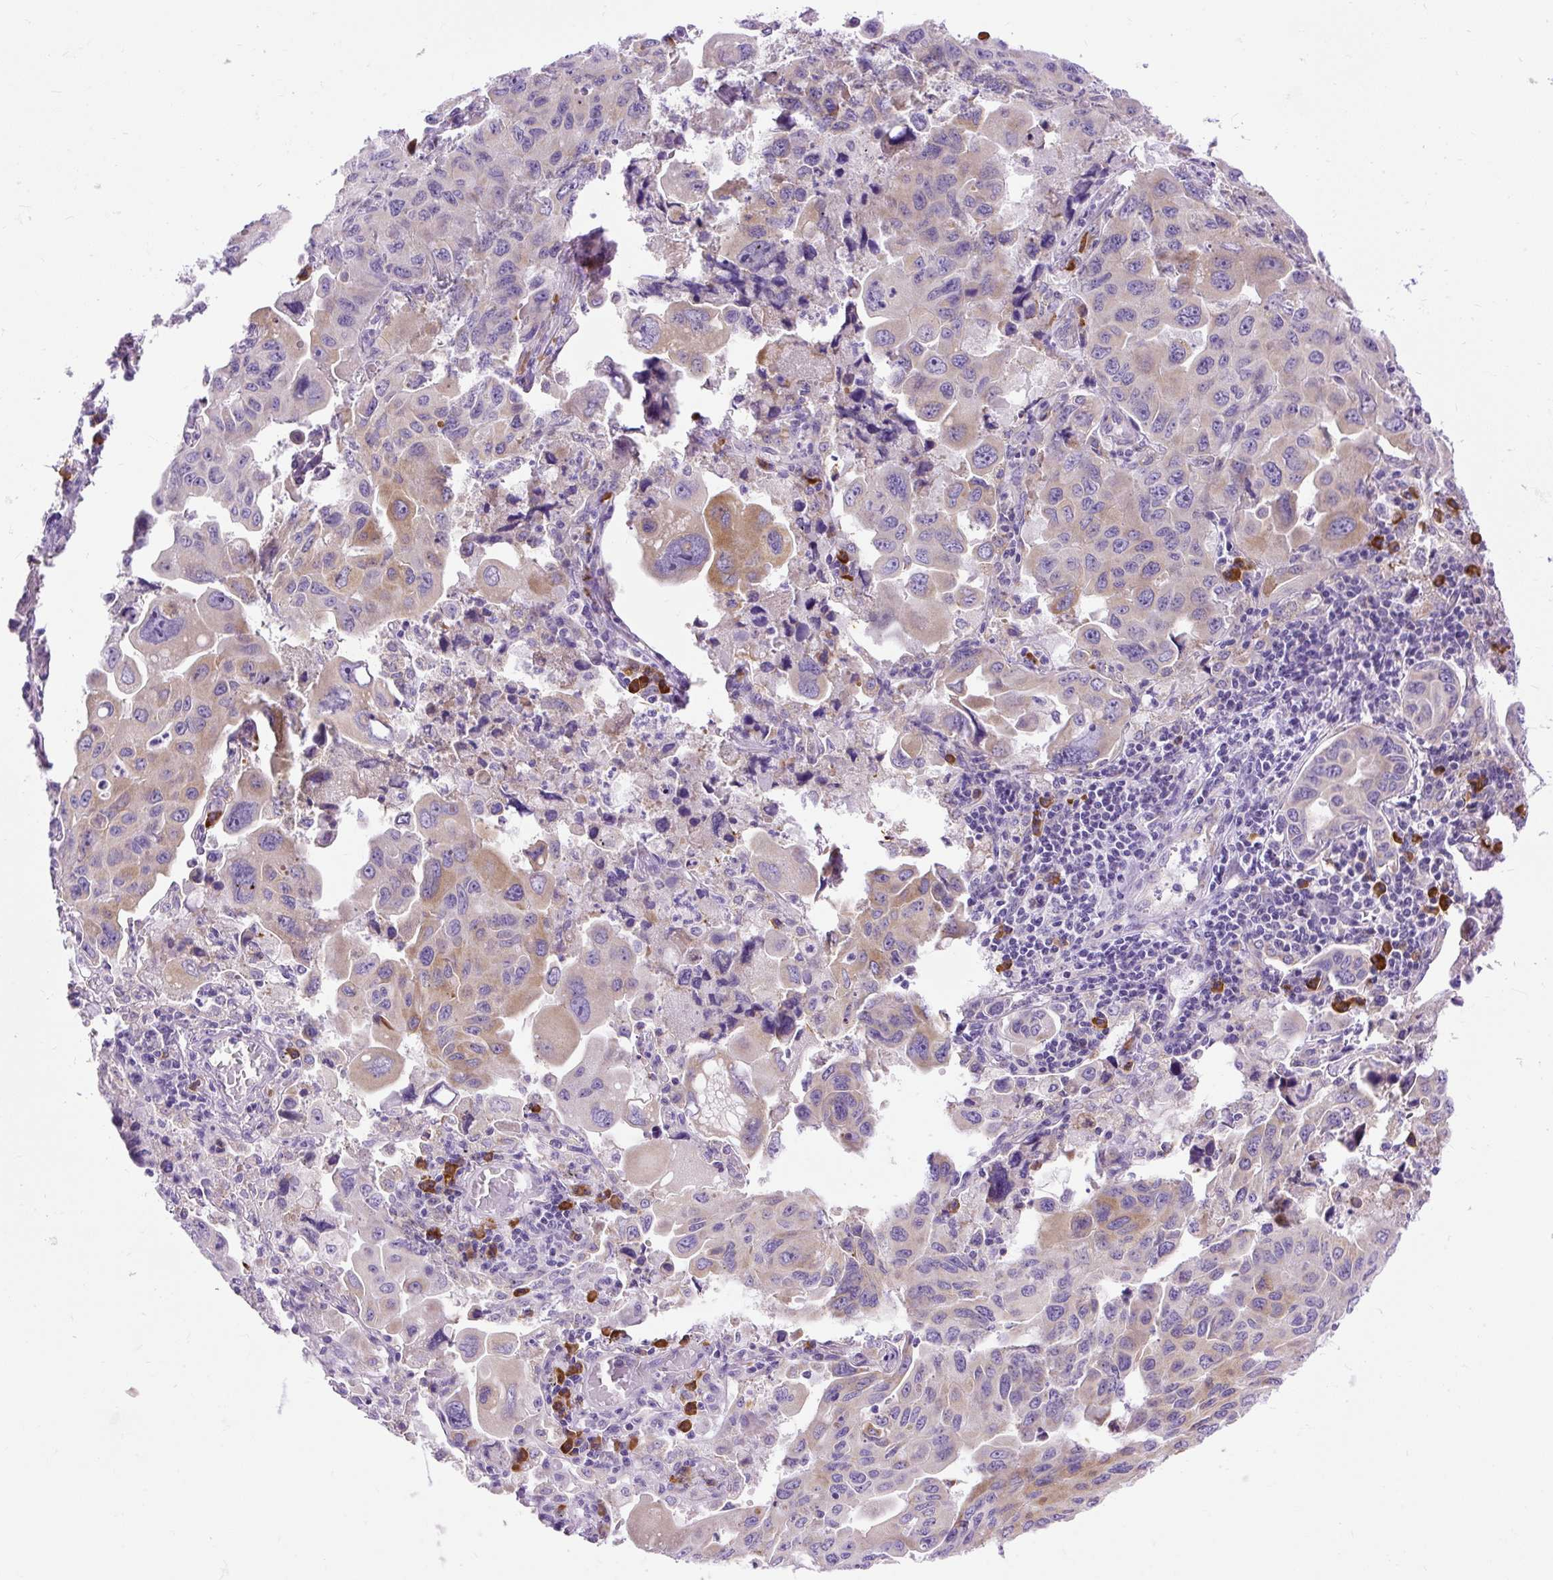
{"staining": {"intensity": "weak", "quantity": "<25%", "location": "cytoplasmic/membranous"}, "tissue": "lung cancer", "cell_type": "Tumor cells", "image_type": "cancer", "snomed": [{"axis": "morphology", "description": "Adenocarcinoma, NOS"}, {"axis": "topography", "description": "Lung"}], "caption": "This is an immunohistochemistry image of adenocarcinoma (lung). There is no expression in tumor cells.", "gene": "SYBU", "patient": {"sex": "male", "age": 64}}